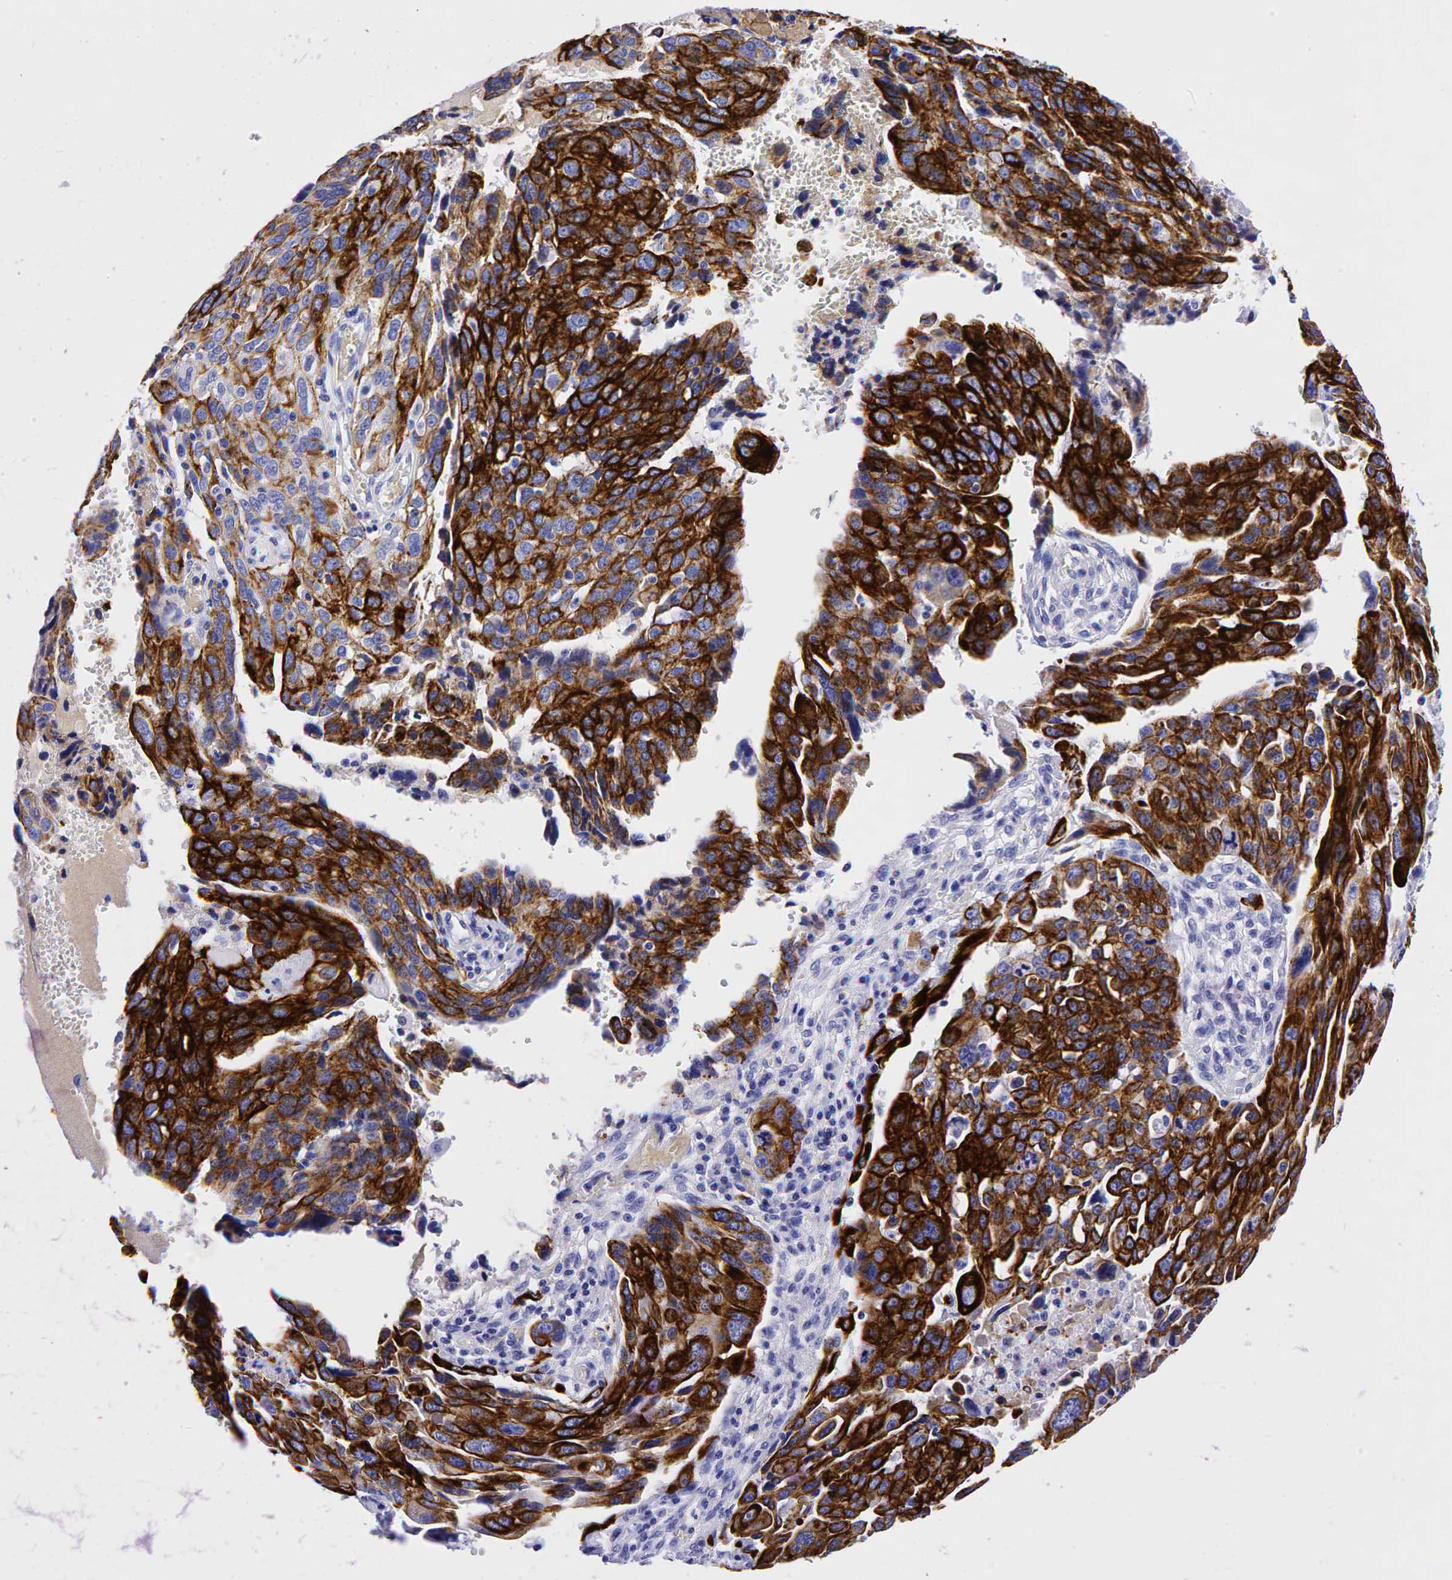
{"staining": {"intensity": "strong", "quantity": ">75%", "location": "cytoplasmic/membranous"}, "tissue": "ovarian cancer", "cell_type": "Tumor cells", "image_type": "cancer", "snomed": [{"axis": "morphology", "description": "Carcinoma, endometroid"}, {"axis": "topography", "description": "Ovary"}], "caption": "An image of human ovarian endometroid carcinoma stained for a protein exhibits strong cytoplasmic/membranous brown staining in tumor cells. (DAB = brown stain, brightfield microscopy at high magnification).", "gene": "KRT19", "patient": {"sex": "female", "age": 75}}